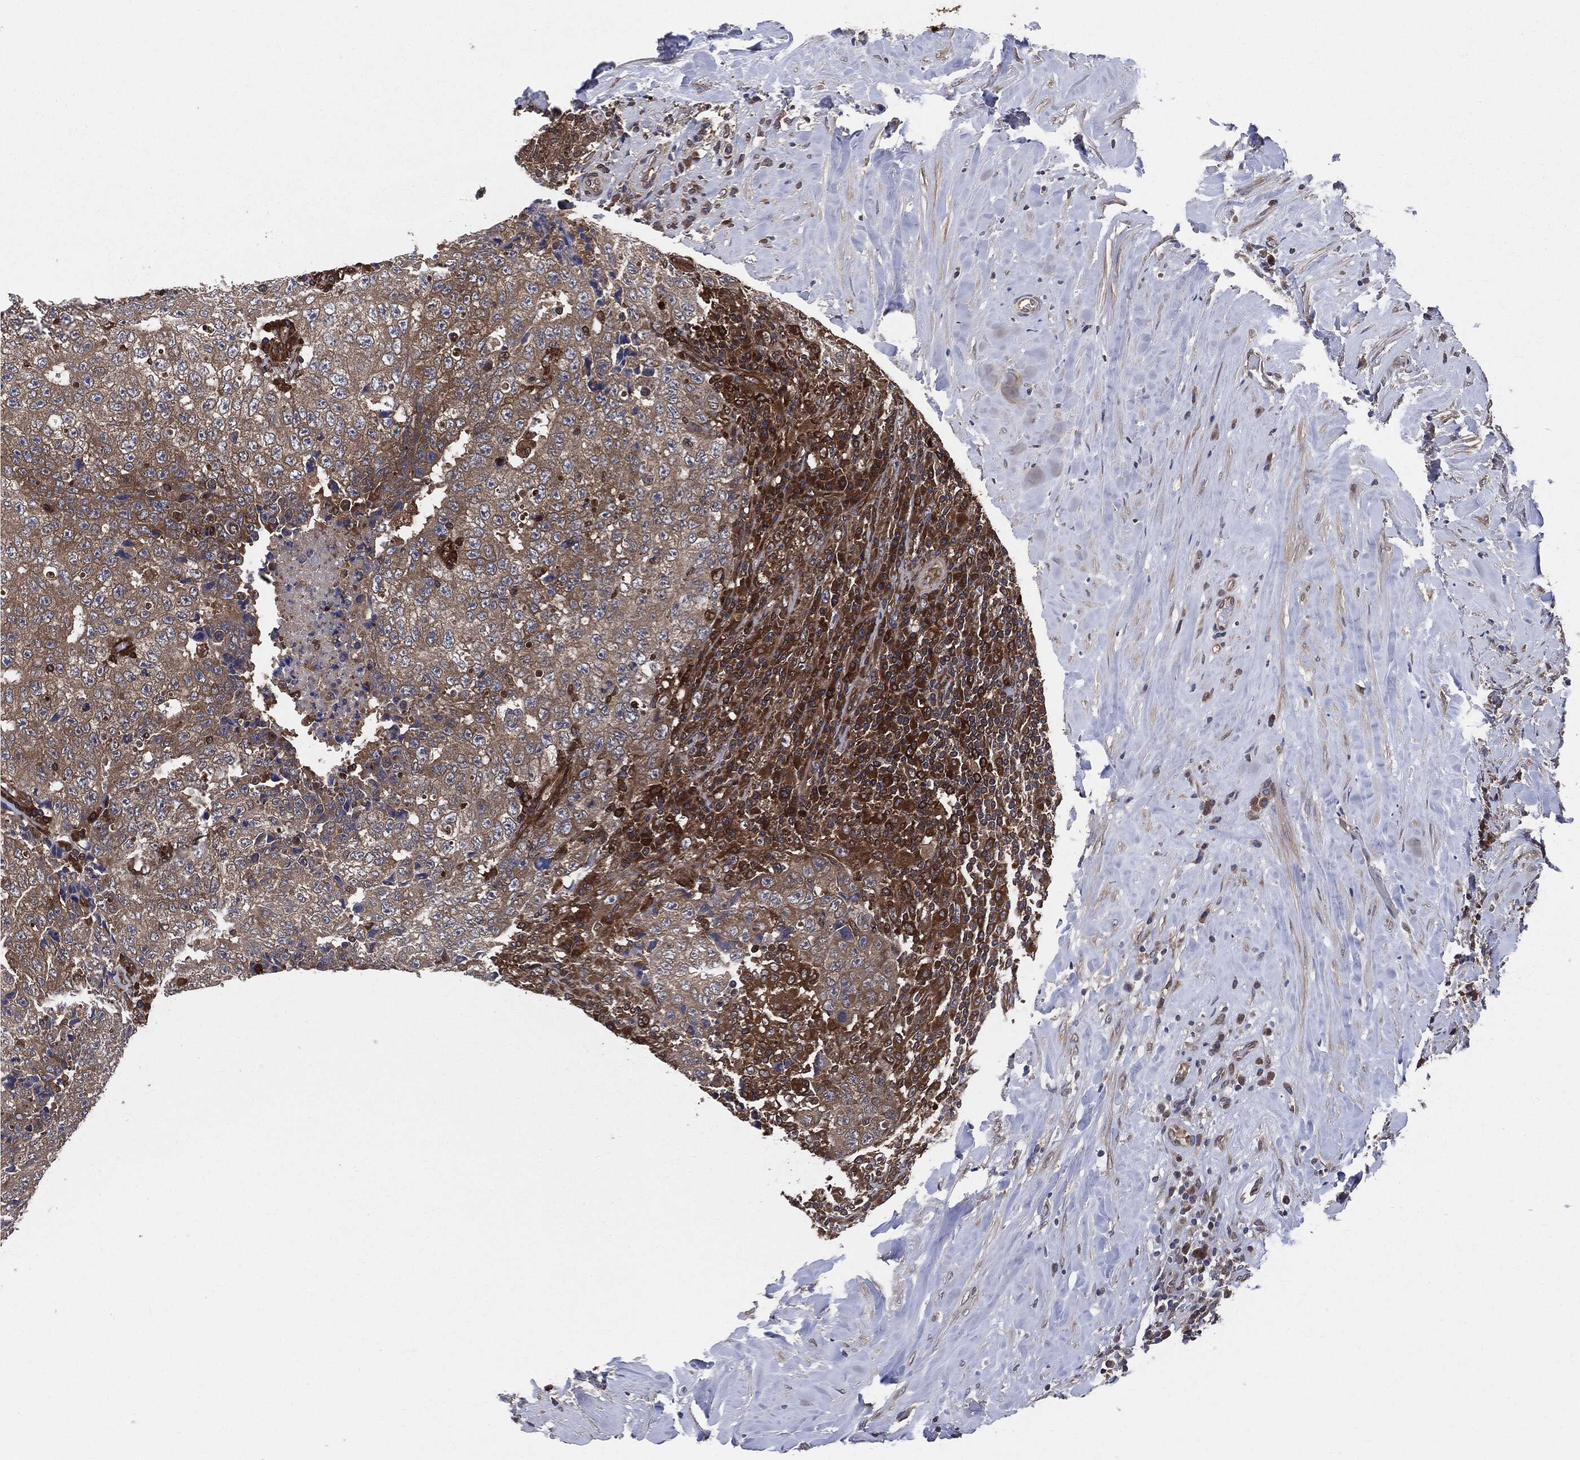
{"staining": {"intensity": "weak", "quantity": ">75%", "location": "cytoplasmic/membranous"}, "tissue": "testis cancer", "cell_type": "Tumor cells", "image_type": "cancer", "snomed": [{"axis": "morphology", "description": "Necrosis, NOS"}, {"axis": "morphology", "description": "Carcinoma, Embryonal, NOS"}, {"axis": "topography", "description": "Testis"}], "caption": "Immunohistochemical staining of testis cancer shows low levels of weak cytoplasmic/membranous expression in about >75% of tumor cells. (Brightfield microscopy of DAB IHC at high magnification).", "gene": "XPNPEP1", "patient": {"sex": "male", "age": 19}}